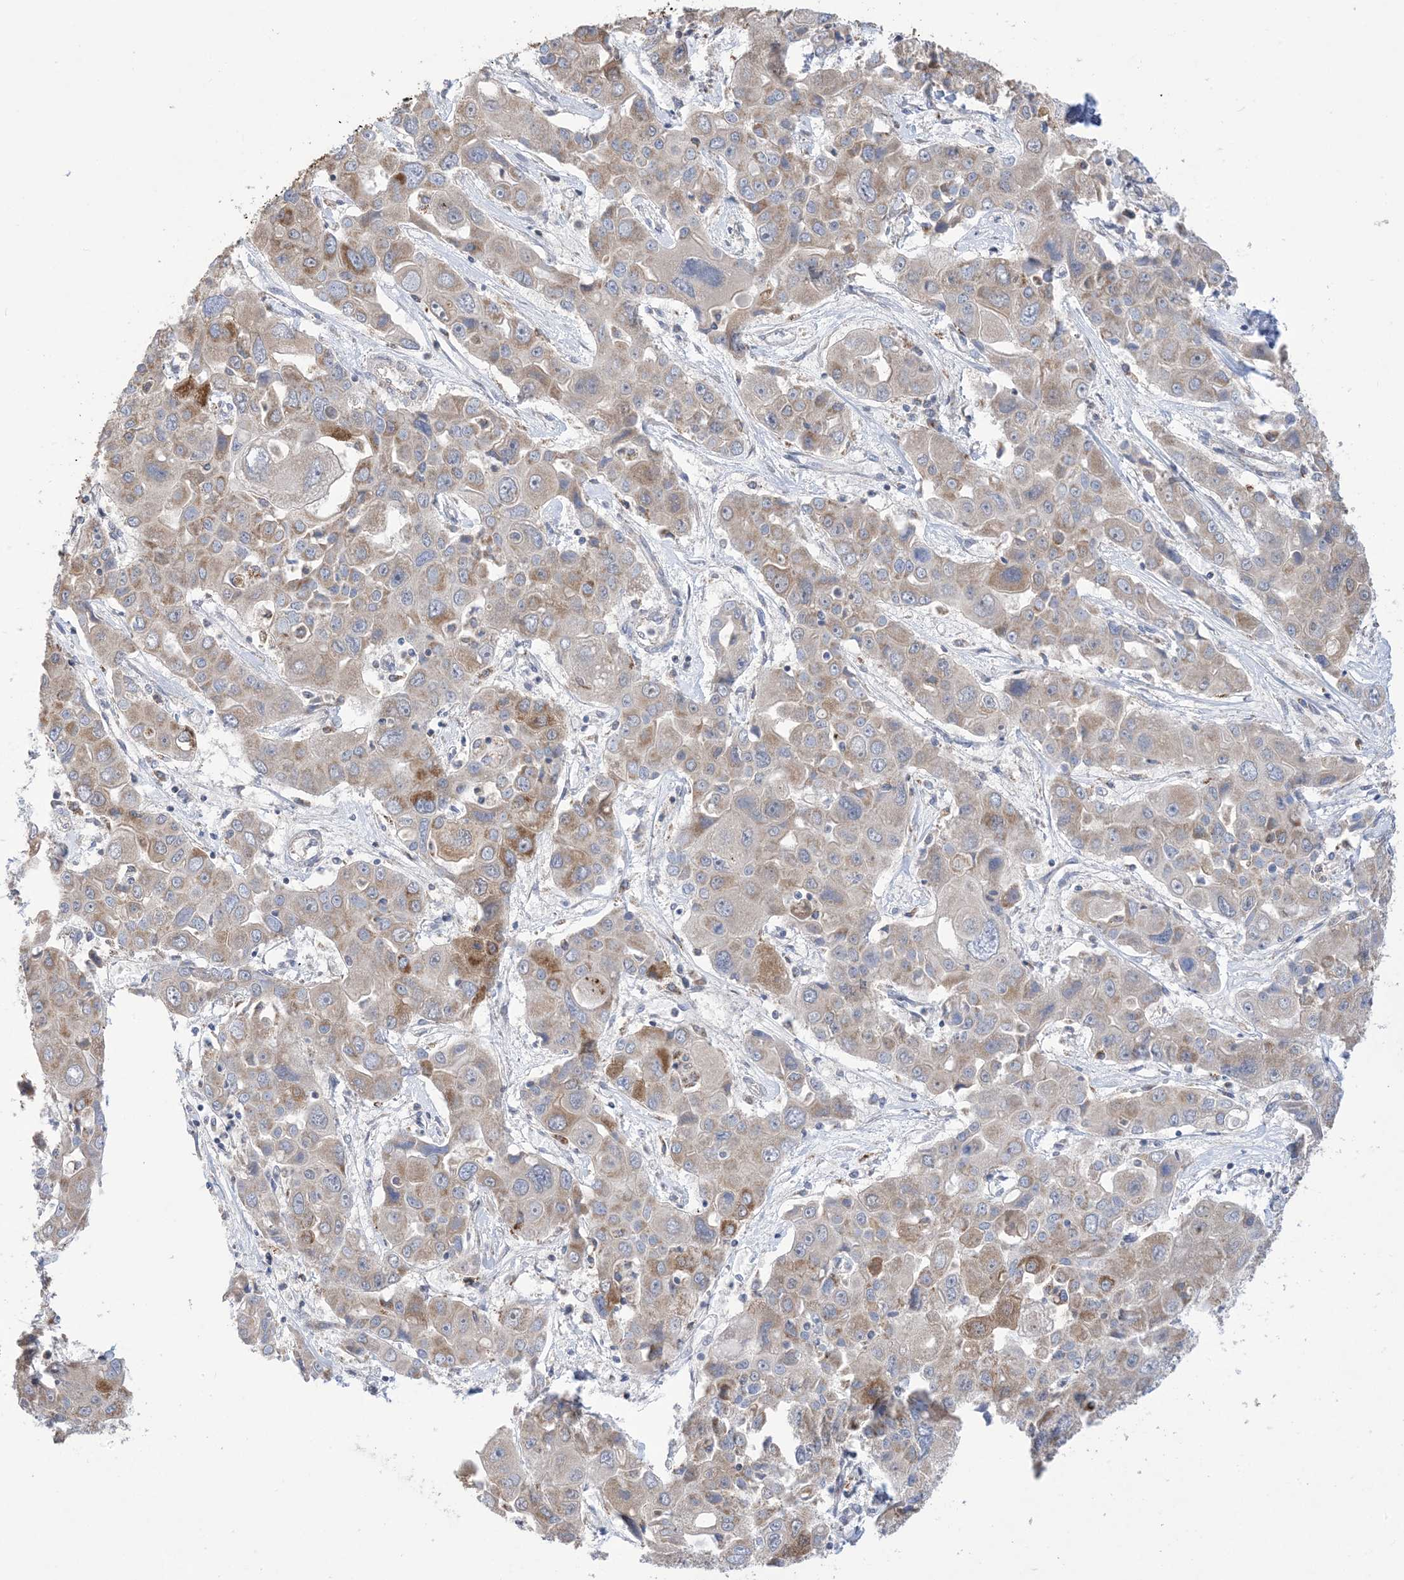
{"staining": {"intensity": "moderate", "quantity": "<25%", "location": "cytoplasmic/membranous"}, "tissue": "liver cancer", "cell_type": "Tumor cells", "image_type": "cancer", "snomed": [{"axis": "morphology", "description": "Cholangiocarcinoma"}, {"axis": "topography", "description": "Liver"}], "caption": "An immunohistochemistry histopathology image of neoplastic tissue is shown. Protein staining in brown shows moderate cytoplasmic/membranous positivity in liver cholangiocarcinoma within tumor cells.", "gene": "CLEC16A", "patient": {"sex": "male", "age": 67}}